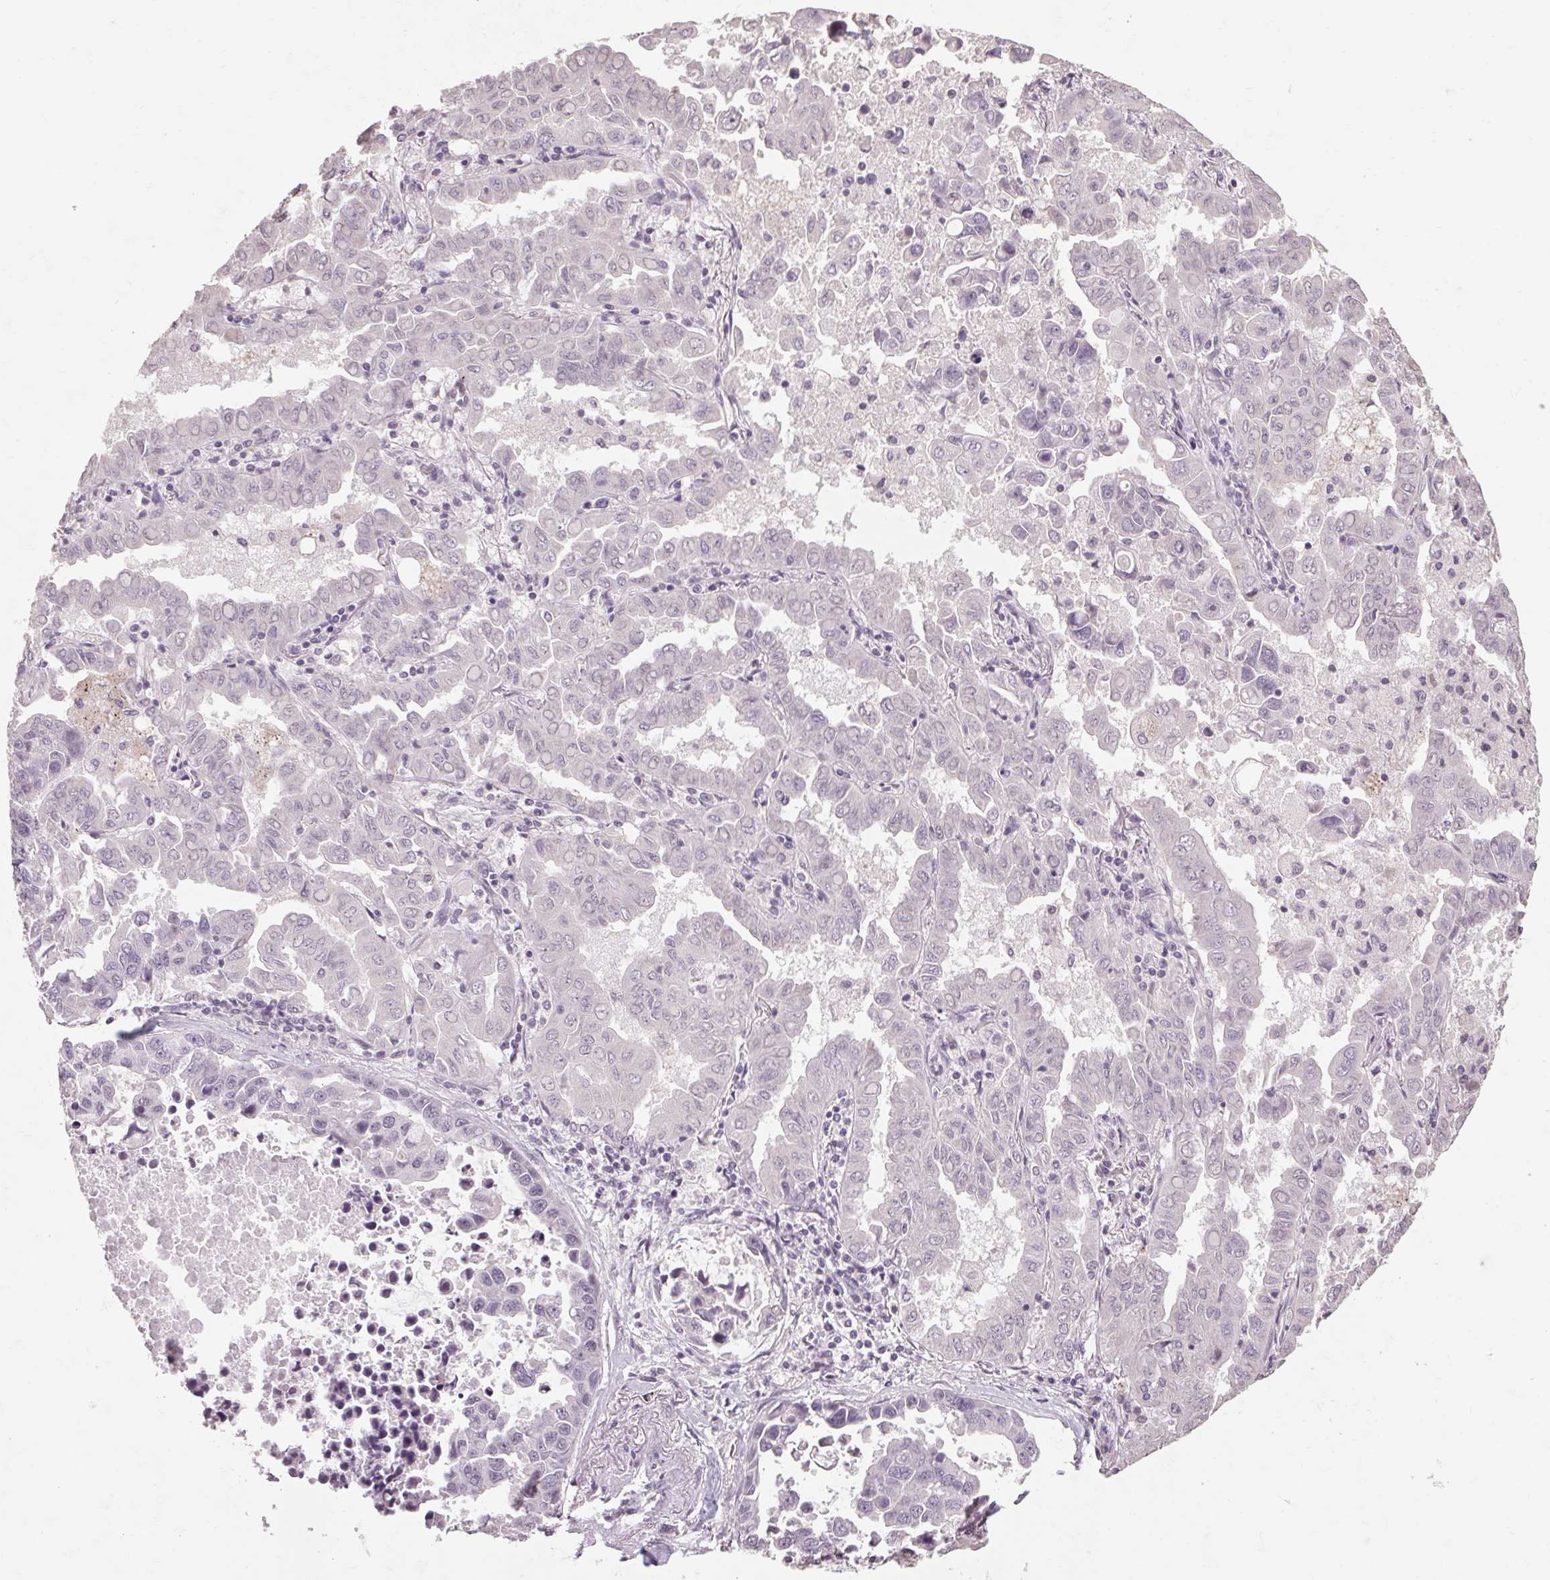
{"staining": {"intensity": "negative", "quantity": "none", "location": "none"}, "tissue": "lung cancer", "cell_type": "Tumor cells", "image_type": "cancer", "snomed": [{"axis": "morphology", "description": "Adenocarcinoma, NOS"}, {"axis": "topography", "description": "Lung"}], "caption": "Immunohistochemistry micrograph of neoplastic tissue: adenocarcinoma (lung) stained with DAB reveals no significant protein staining in tumor cells.", "gene": "POMC", "patient": {"sex": "male", "age": 64}}